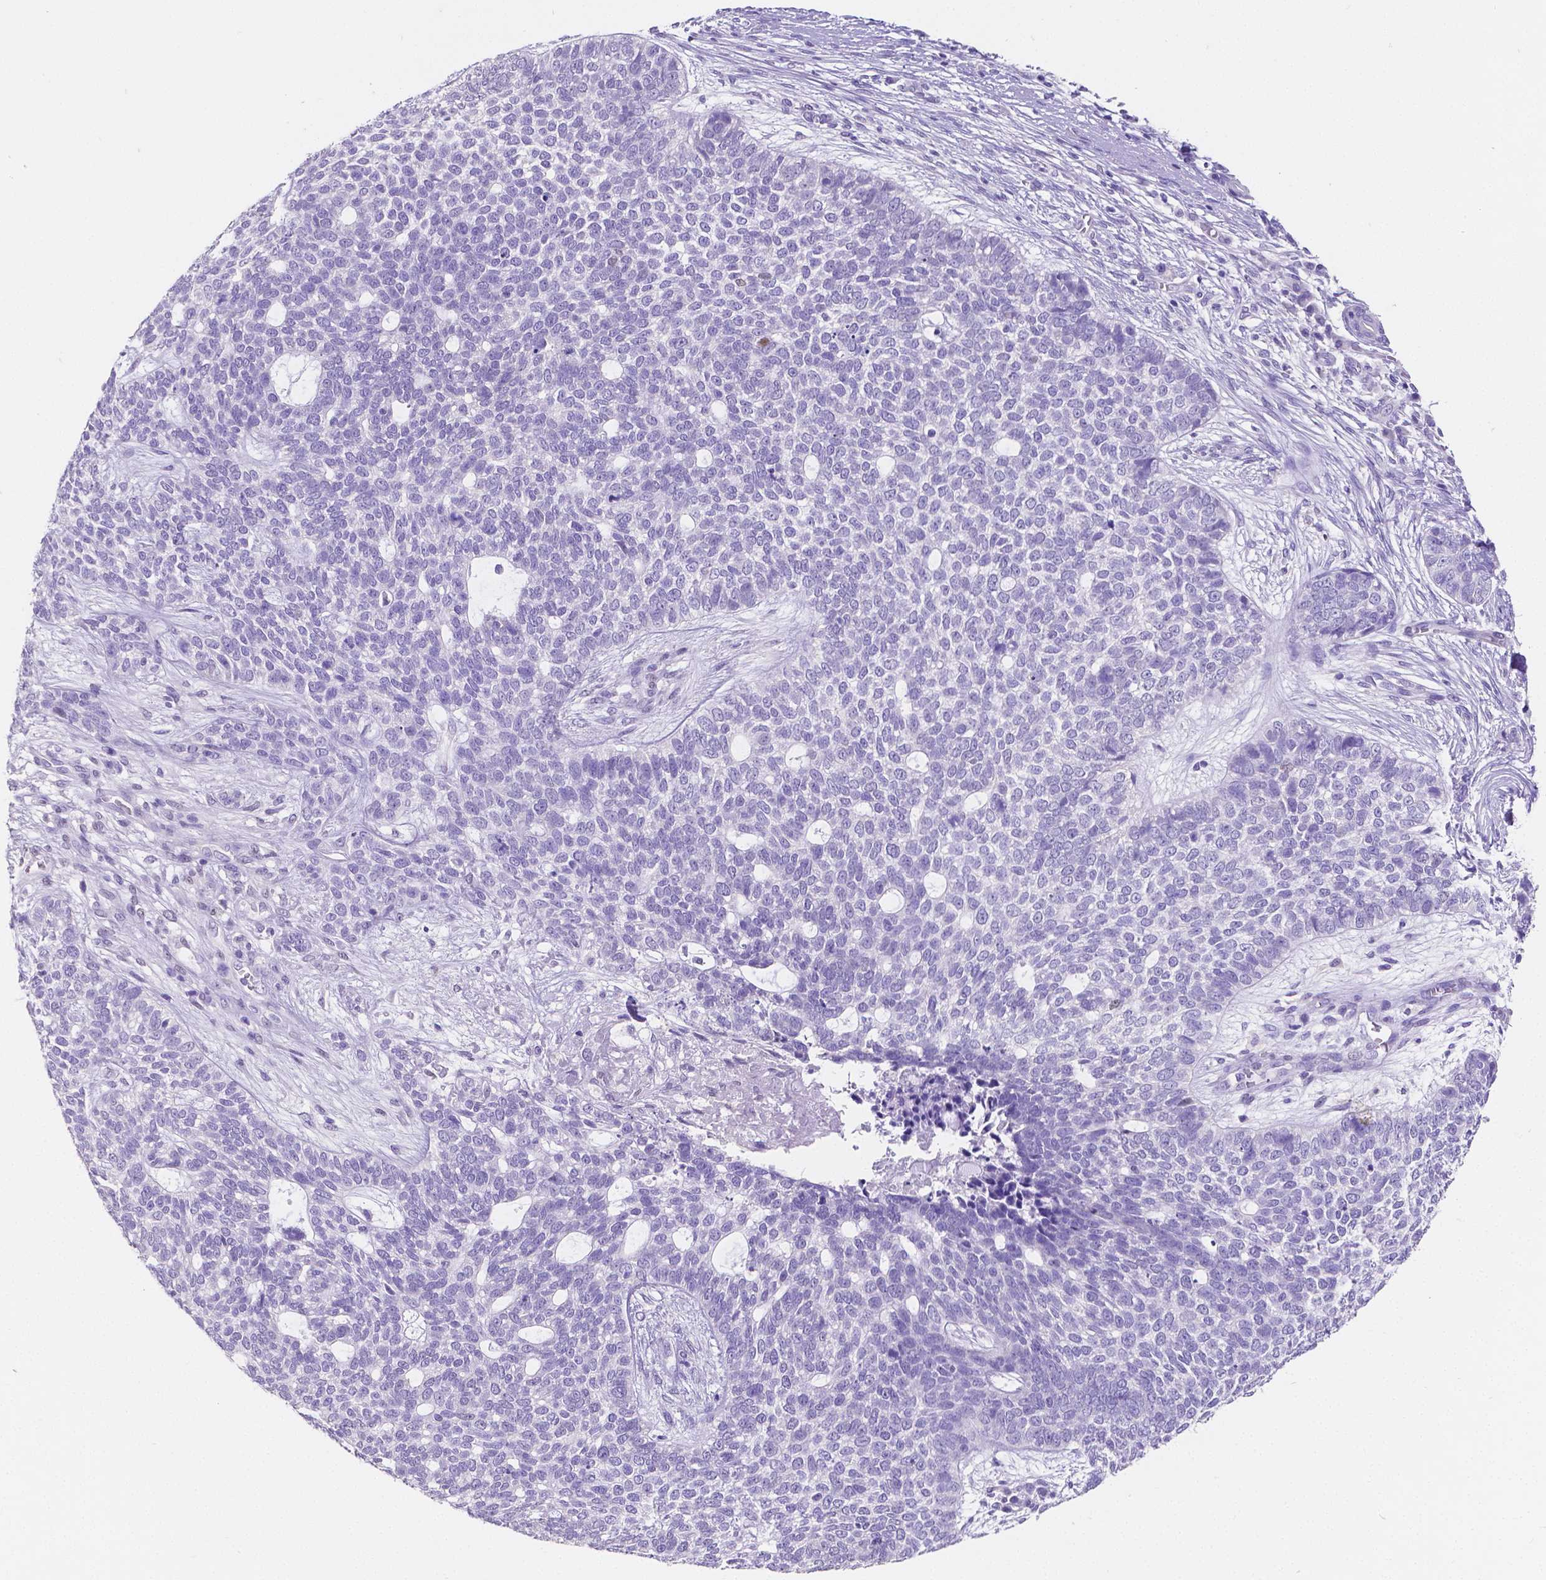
{"staining": {"intensity": "negative", "quantity": "none", "location": "none"}, "tissue": "skin cancer", "cell_type": "Tumor cells", "image_type": "cancer", "snomed": [{"axis": "morphology", "description": "Basal cell carcinoma"}, {"axis": "topography", "description": "Skin"}], "caption": "The image shows no significant staining in tumor cells of basal cell carcinoma (skin). (DAB IHC, high magnification).", "gene": "SATB2", "patient": {"sex": "female", "age": 69}}